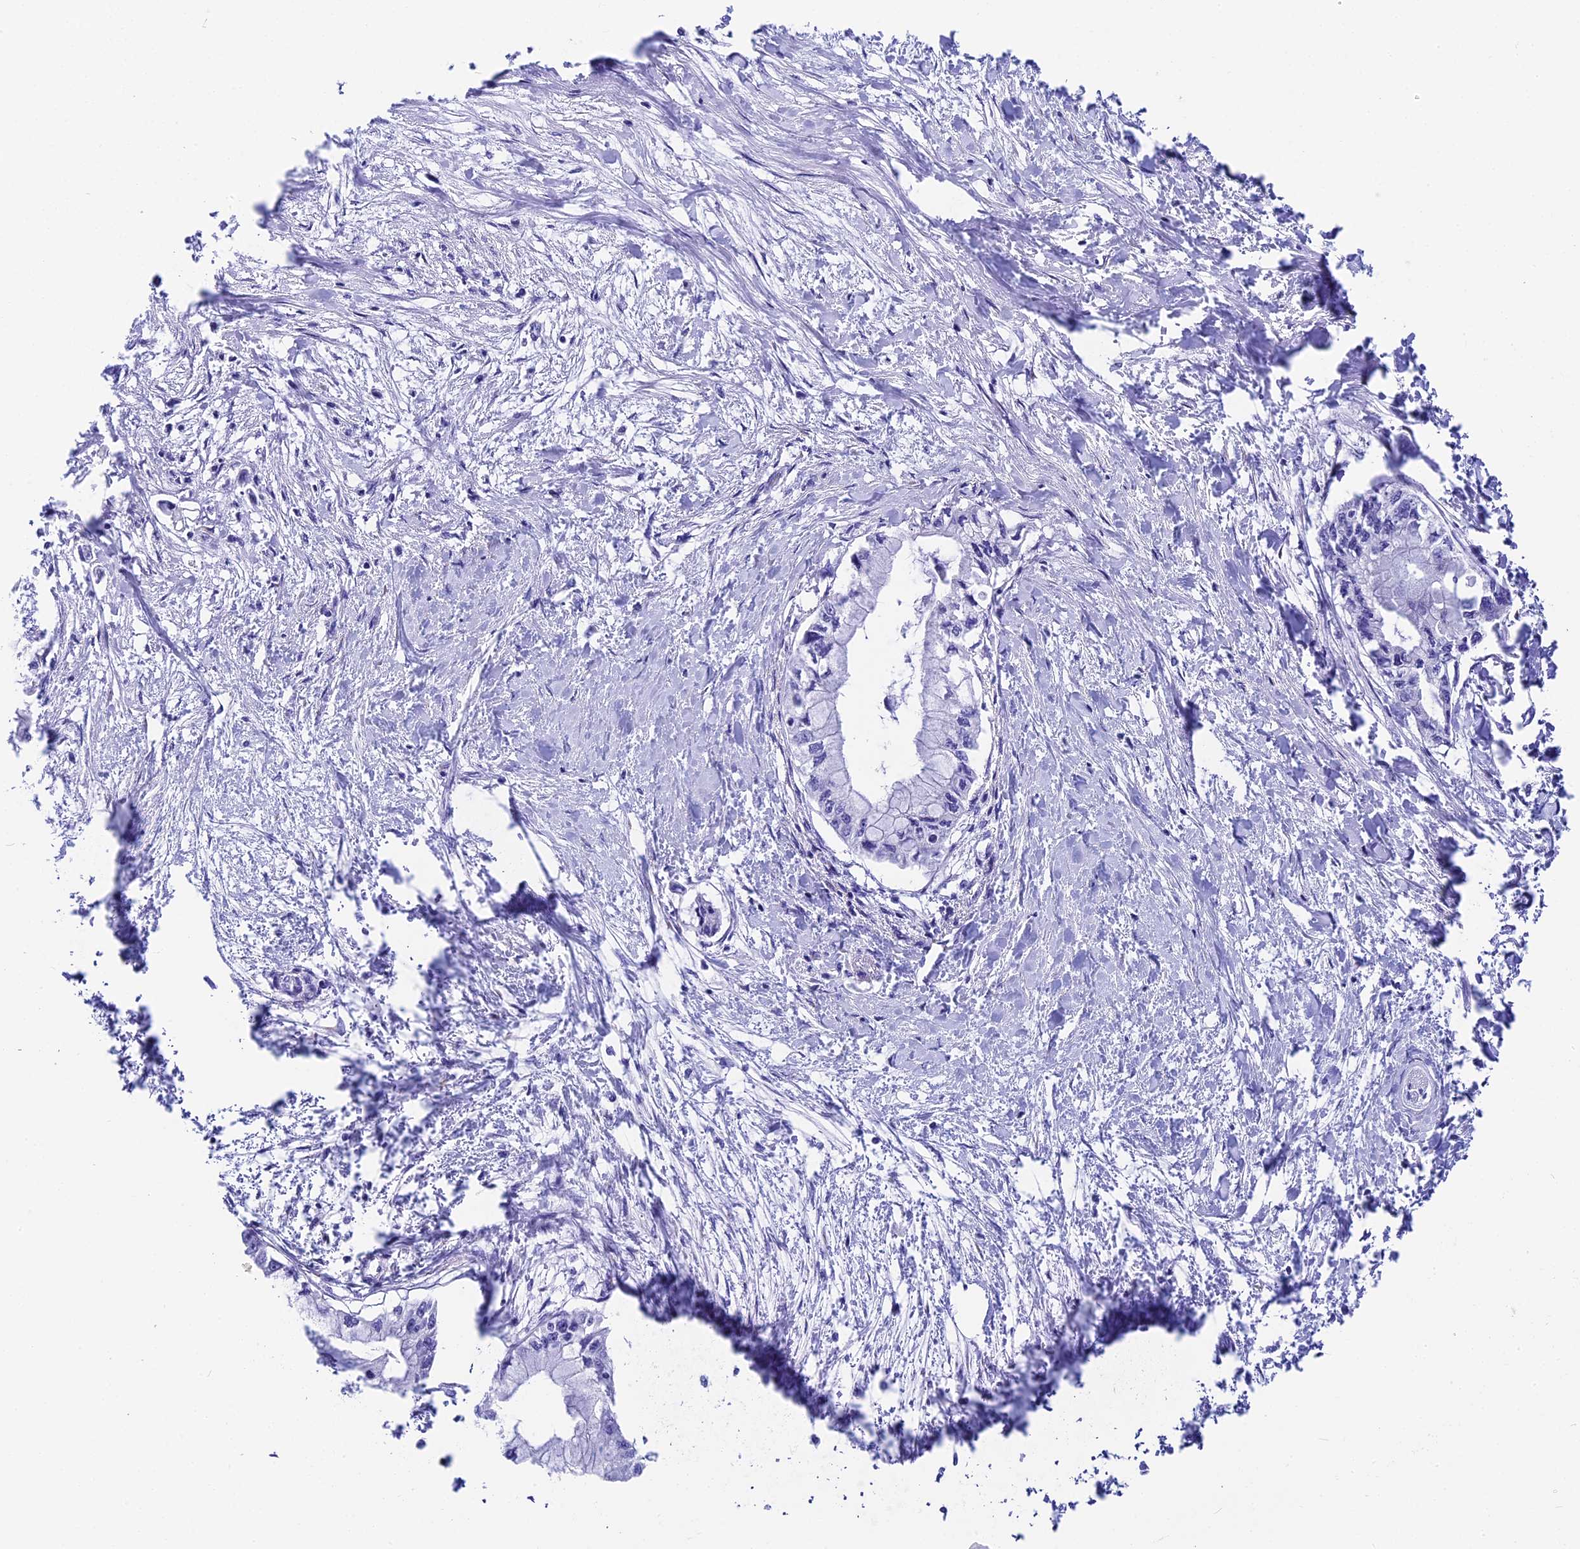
{"staining": {"intensity": "negative", "quantity": "none", "location": "none"}, "tissue": "pancreatic cancer", "cell_type": "Tumor cells", "image_type": "cancer", "snomed": [{"axis": "morphology", "description": "Adenocarcinoma, NOS"}, {"axis": "topography", "description": "Pancreas"}], "caption": "IHC image of human adenocarcinoma (pancreatic) stained for a protein (brown), which reveals no expression in tumor cells.", "gene": "AP3B2", "patient": {"sex": "male", "age": 48}}